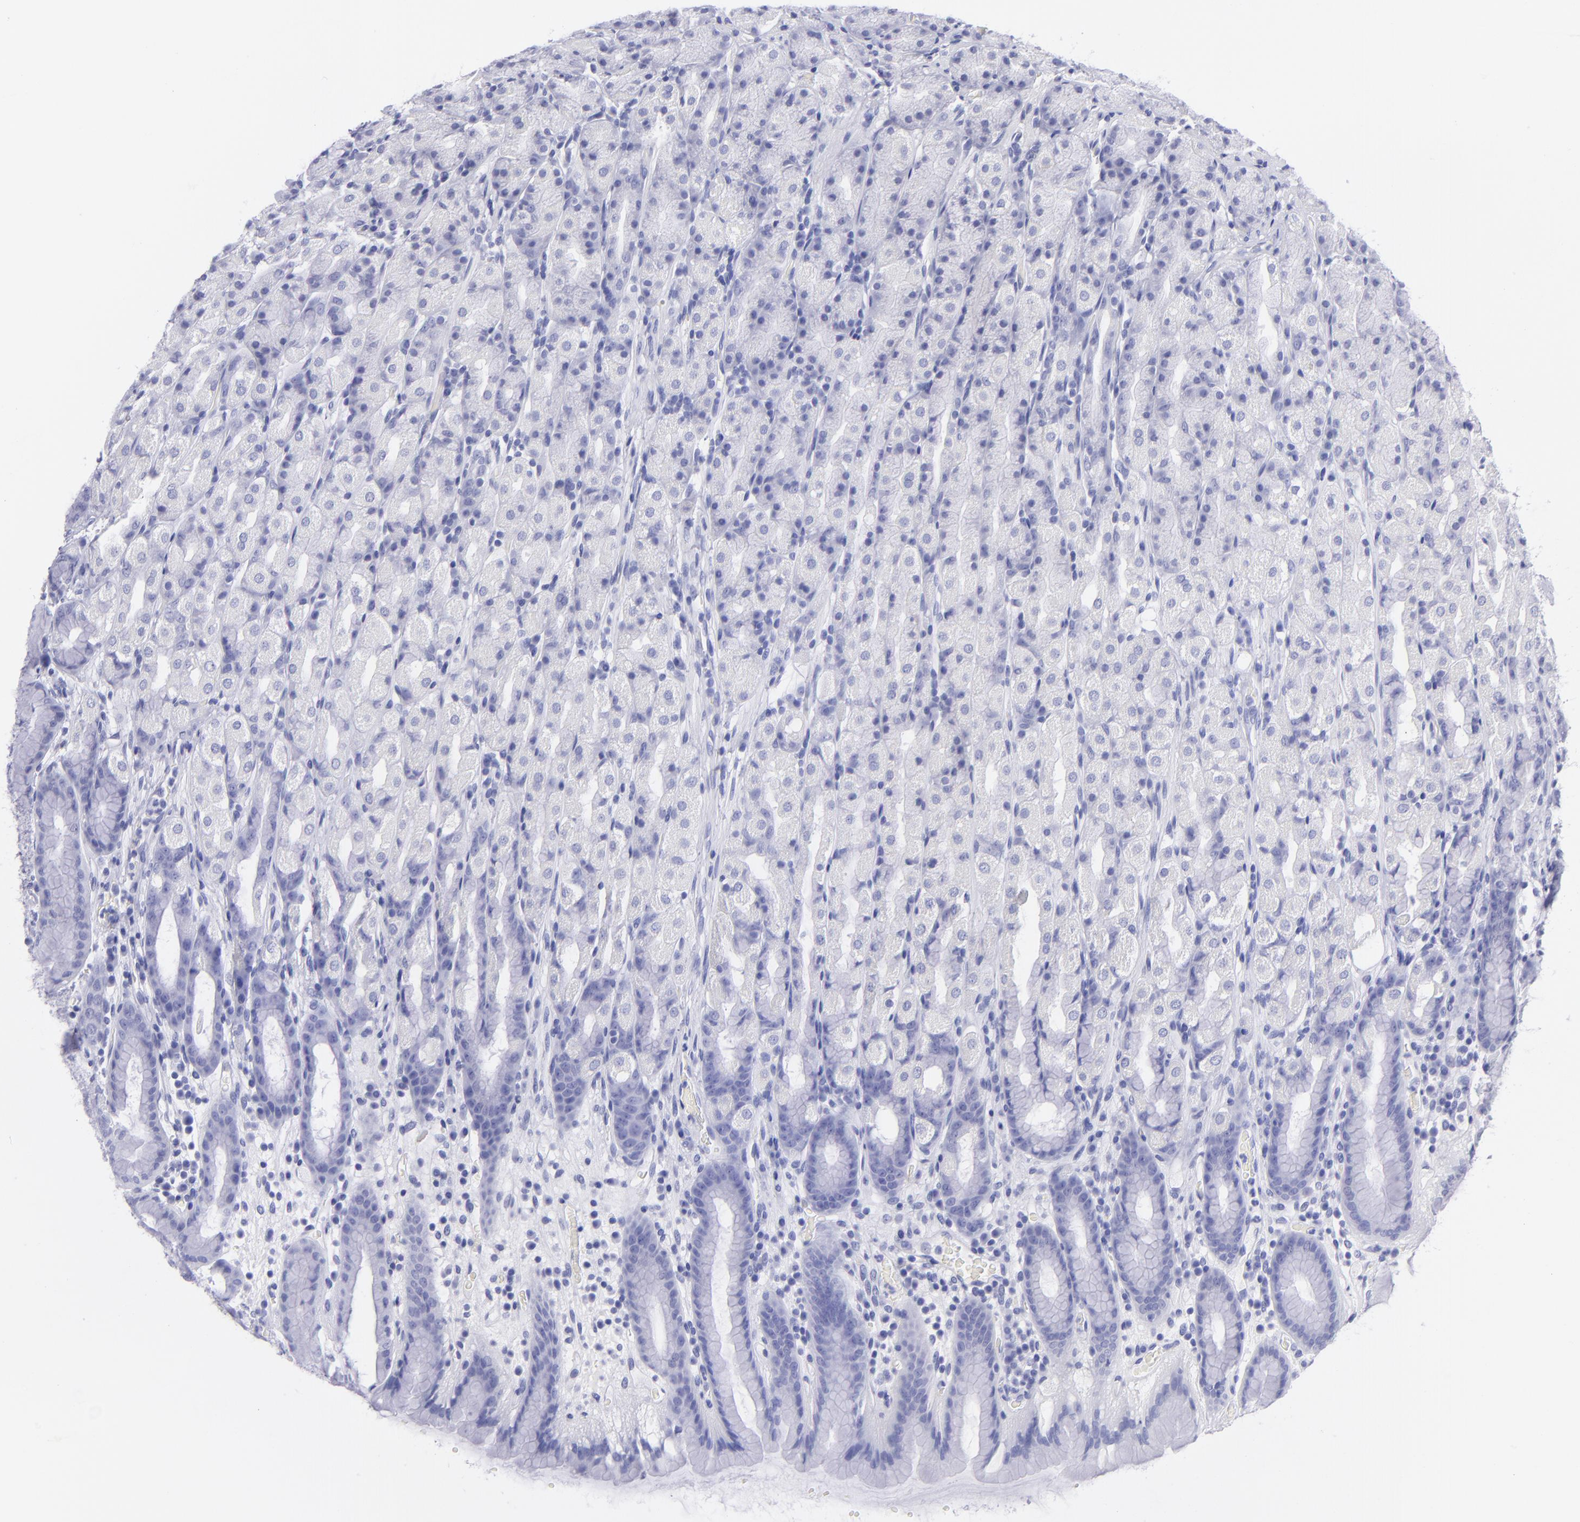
{"staining": {"intensity": "negative", "quantity": "none", "location": "none"}, "tissue": "stomach", "cell_type": "Glandular cells", "image_type": "normal", "snomed": [{"axis": "morphology", "description": "Normal tissue, NOS"}, {"axis": "topography", "description": "Stomach, upper"}], "caption": "A histopathology image of human stomach is negative for staining in glandular cells.", "gene": "CNP", "patient": {"sex": "male", "age": 68}}